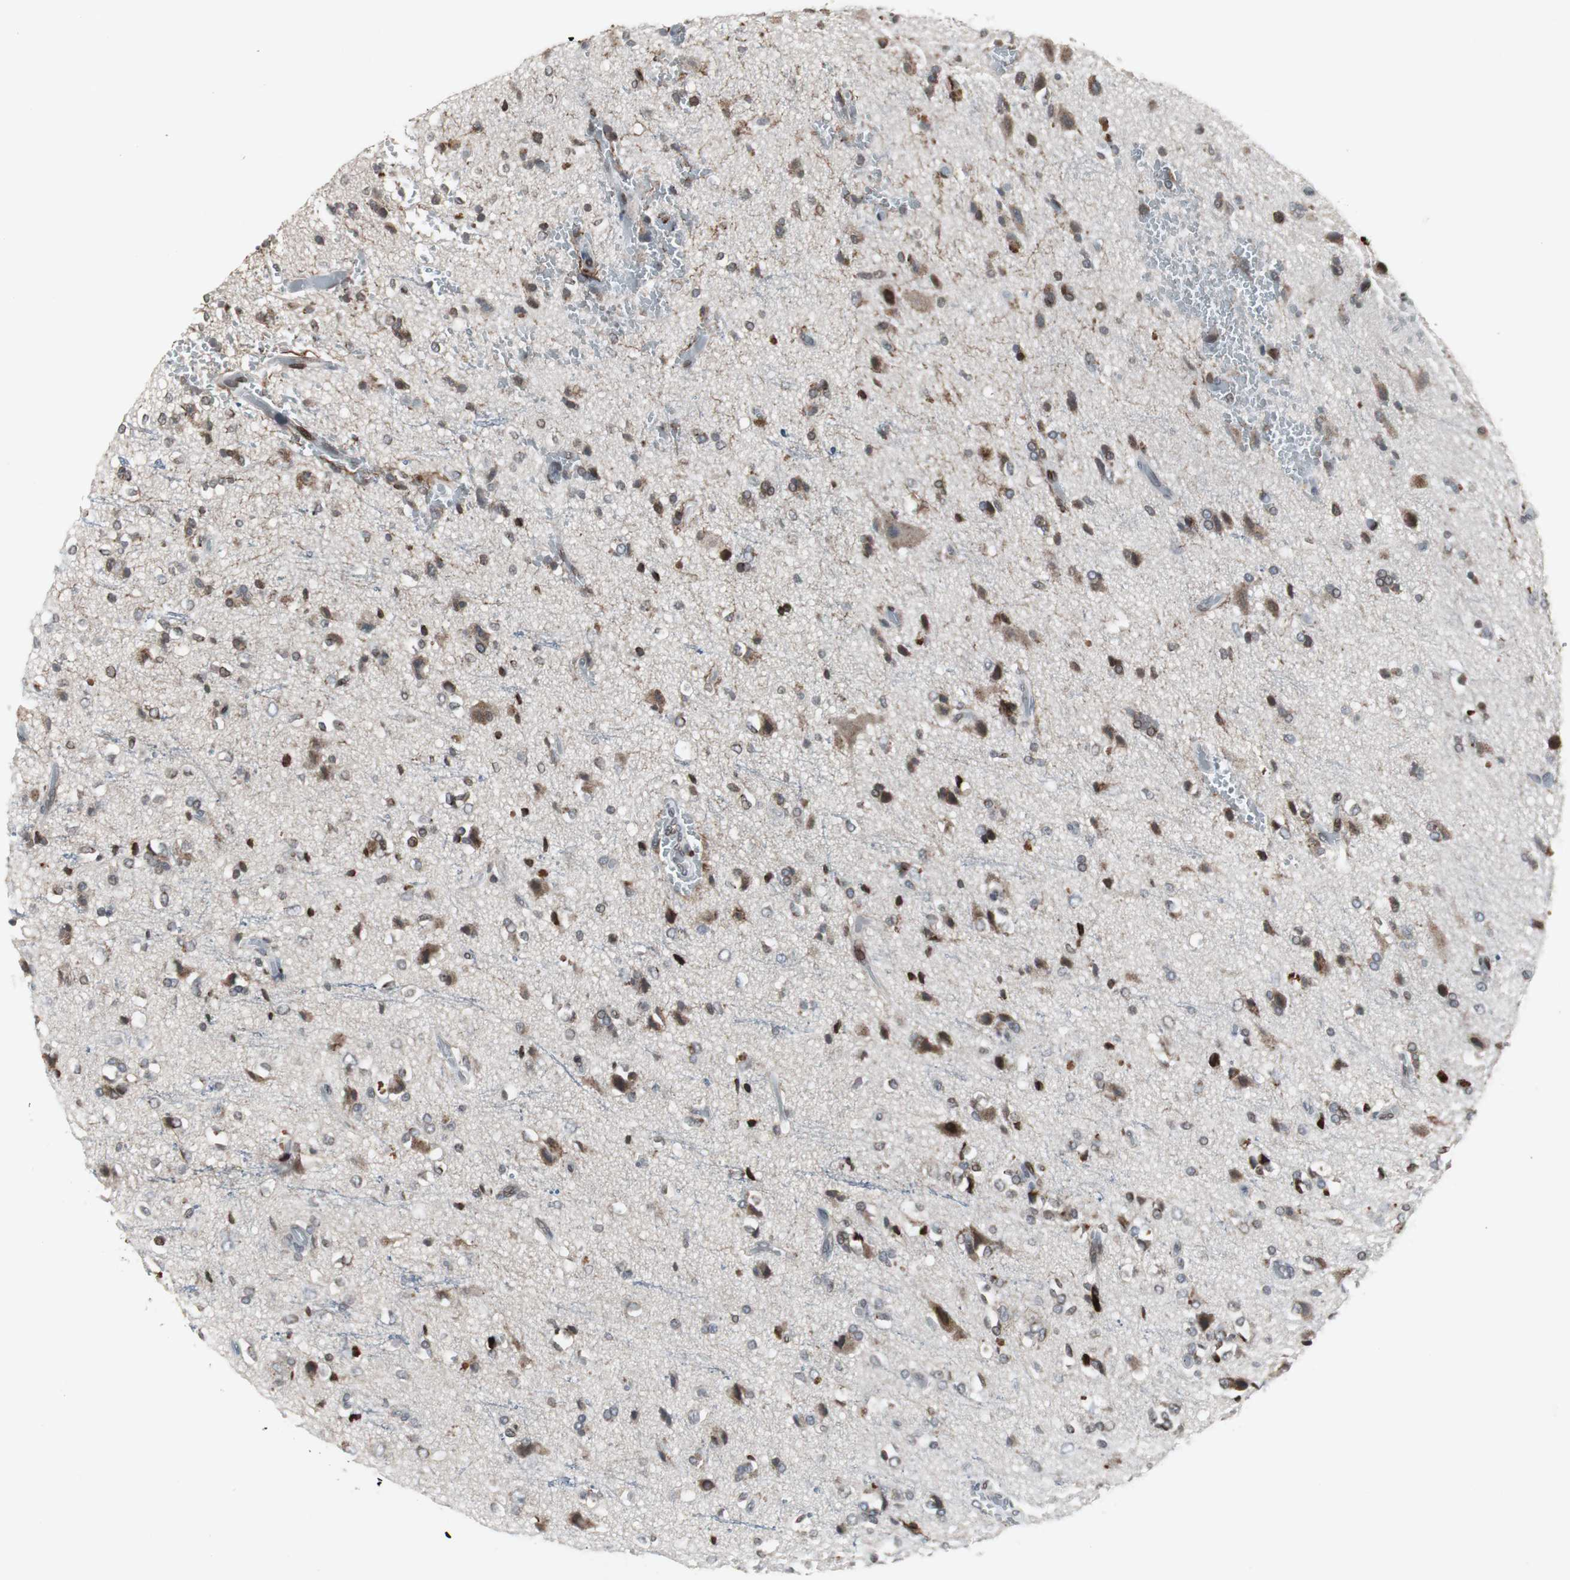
{"staining": {"intensity": "moderate", "quantity": "25%-75%", "location": "cytoplasmic/membranous,nuclear"}, "tissue": "glioma", "cell_type": "Tumor cells", "image_type": "cancer", "snomed": [{"axis": "morphology", "description": "Glioma, malignant, High grade"}, {"axis": "topography", "description": "Brain"}], "caption": "Moderate cytoplasmic/membranous and nuclear positivity for a protein is identified in about 25%-75% of tumor cells of malignant glioma (high-grade) using immunohistochemistry (IHC).", "gene": "ZNF396", "patient": {"sex": "male", "age": 47}}